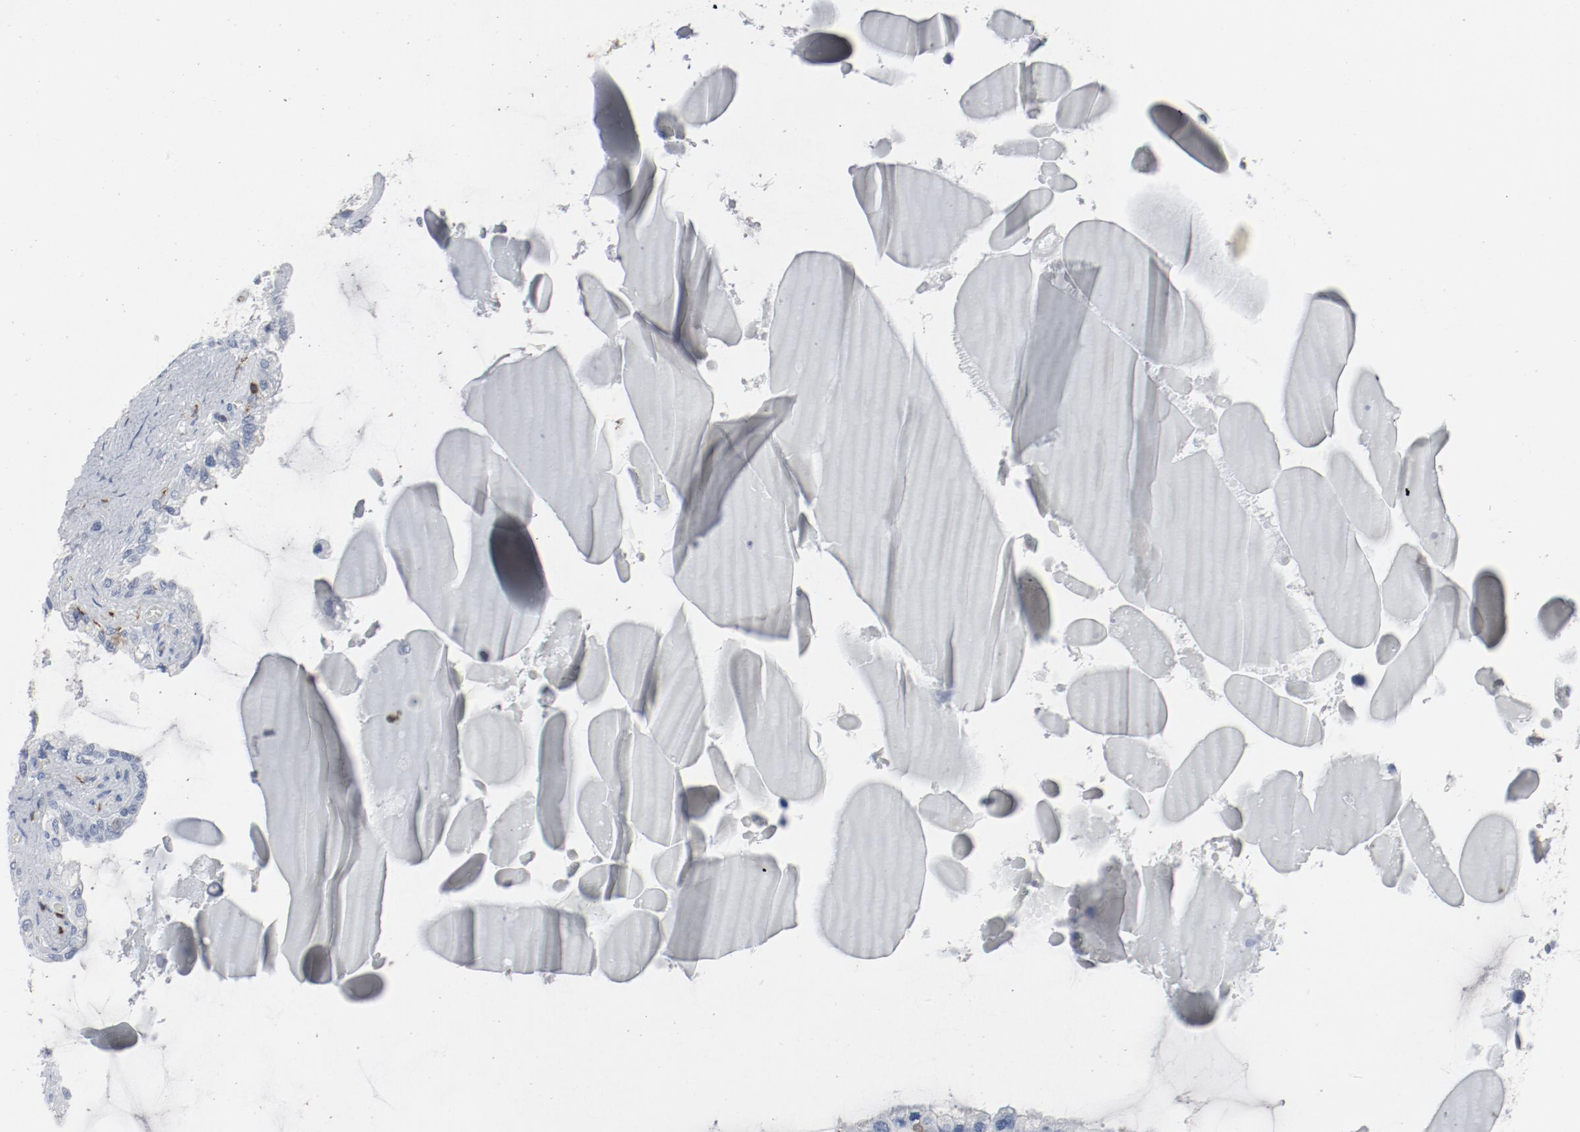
{"staining": {"intensity": "negative", "quantity": "none", "location": "none"}, "tissue": "seminal vesicle", "cell_type": "Glandular cells", "image_type": "normal", "snomed": [{"axis": "morphology", "description": "Normal tissue, NOS"}, {"axis": "morphology", "description": "Inflammation, NOS"}, {"axis": "topography", "description": "Urinary bladder"}, {"axis": "topography", "description": "Prostate"}, {"axis": "topography", "description": "Seminal veicle"}], "caption": "Immunohistochemistry of benign seminal vesicle demonstrates no expression in glandular cells. (Brightfield microscopy of DAB immunohistochemistry (IHC) at high magnification).", "gene": "LCP2", "patient": {"sex": "male", "age": 82}}